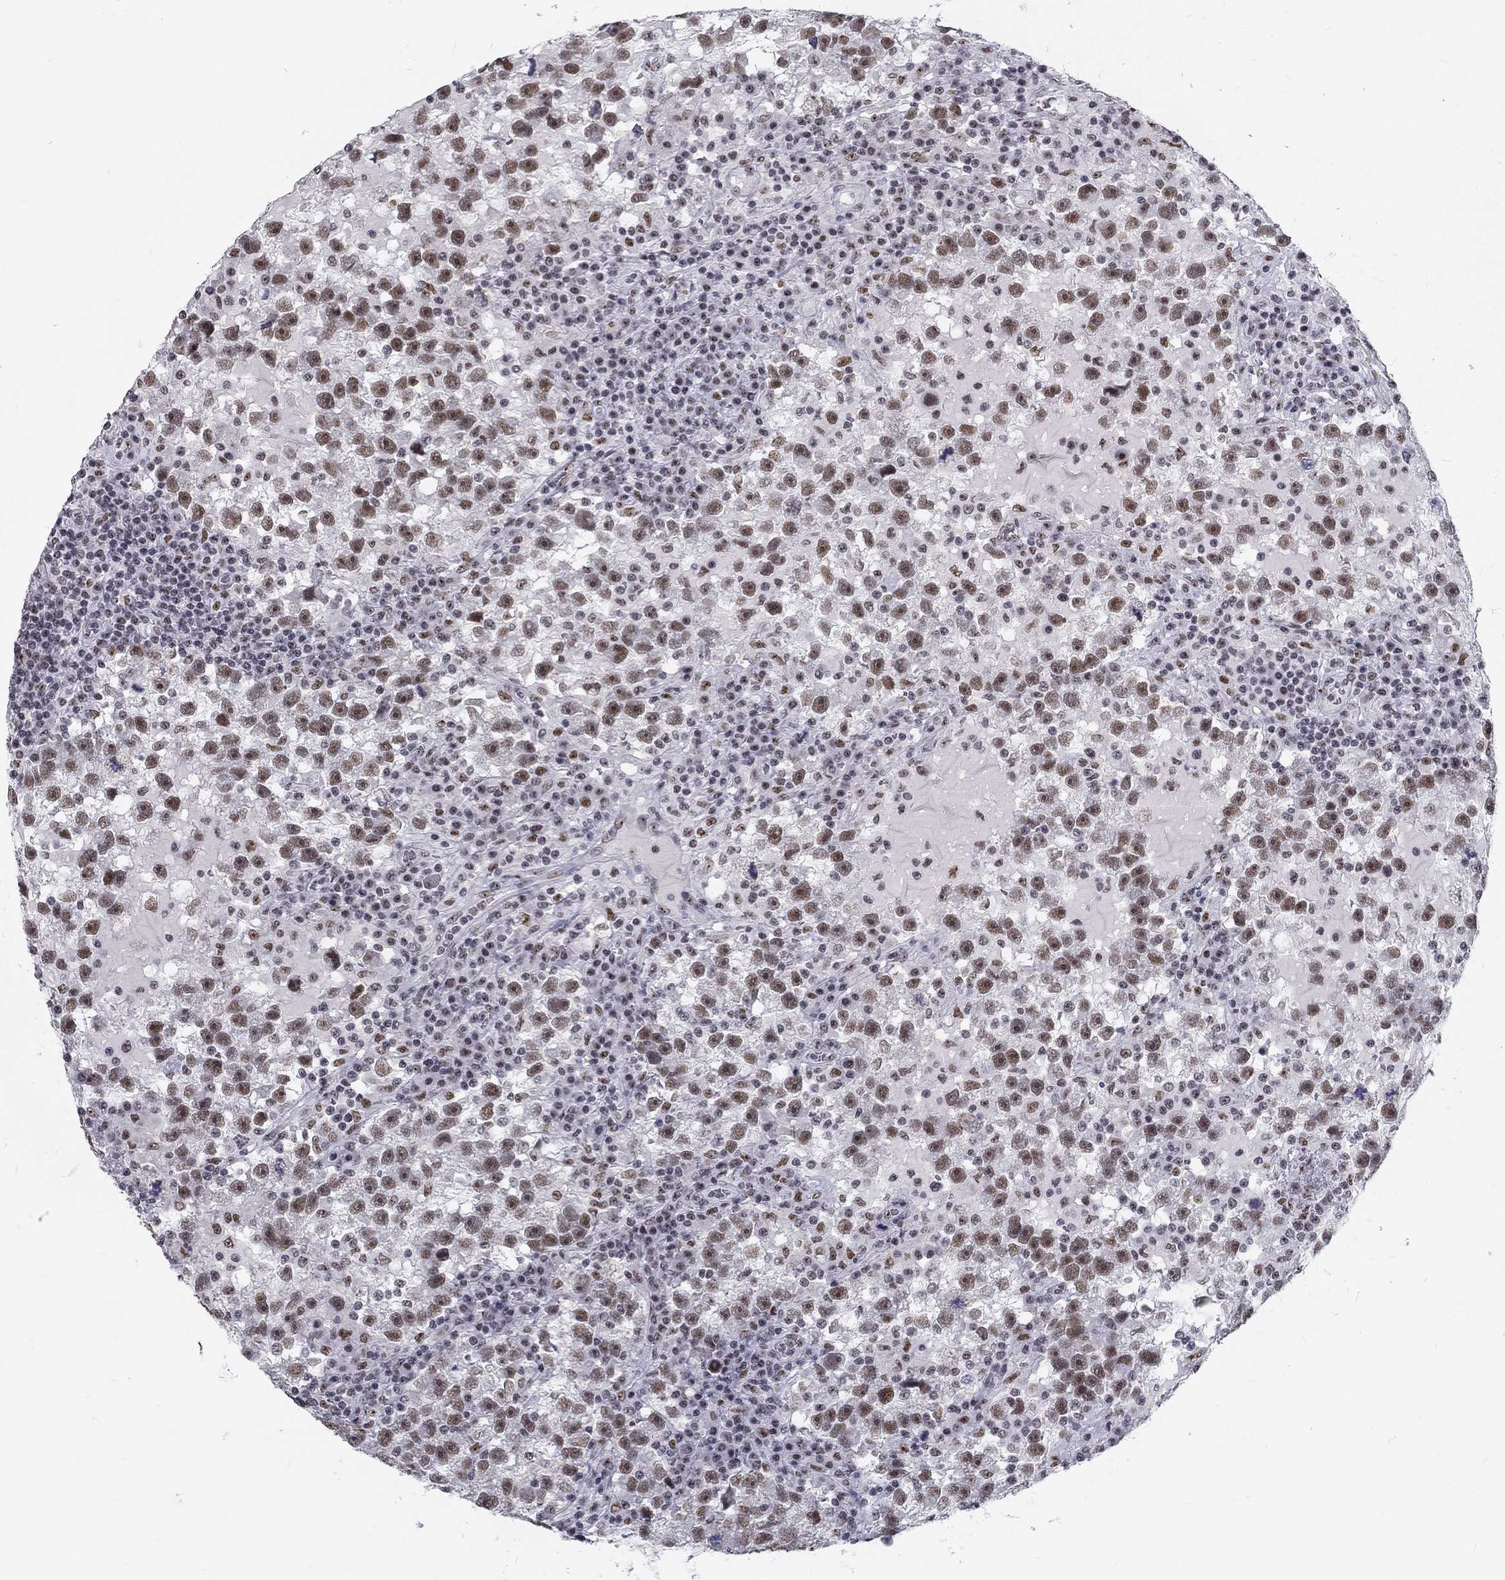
{"staining": {"intensity": "moderate", "quantity": "25%-75%", "location": "nuclear"}, "tissue": "testis cancer", "cell_type": "Tumor cells", "image_type": "cancer", "snomed": [{"axis": "morphology", "description": "Seminoma, NOS"}, {"axis": "topography", "description": "Testis"}], "caption": "DAB (3,3'-diaminobenzidine) immunohistochemical staining of testis cancer reveals moderate nuclear protein positivity in approximately 25%-75% of tumor cells. The protein is stained brown, and the nuclei are stained in blue (DAB IHC with brightfield microscopy, high magnification).", "gene": "SNORC", "patient": {"sex": "male", "age": 47}}